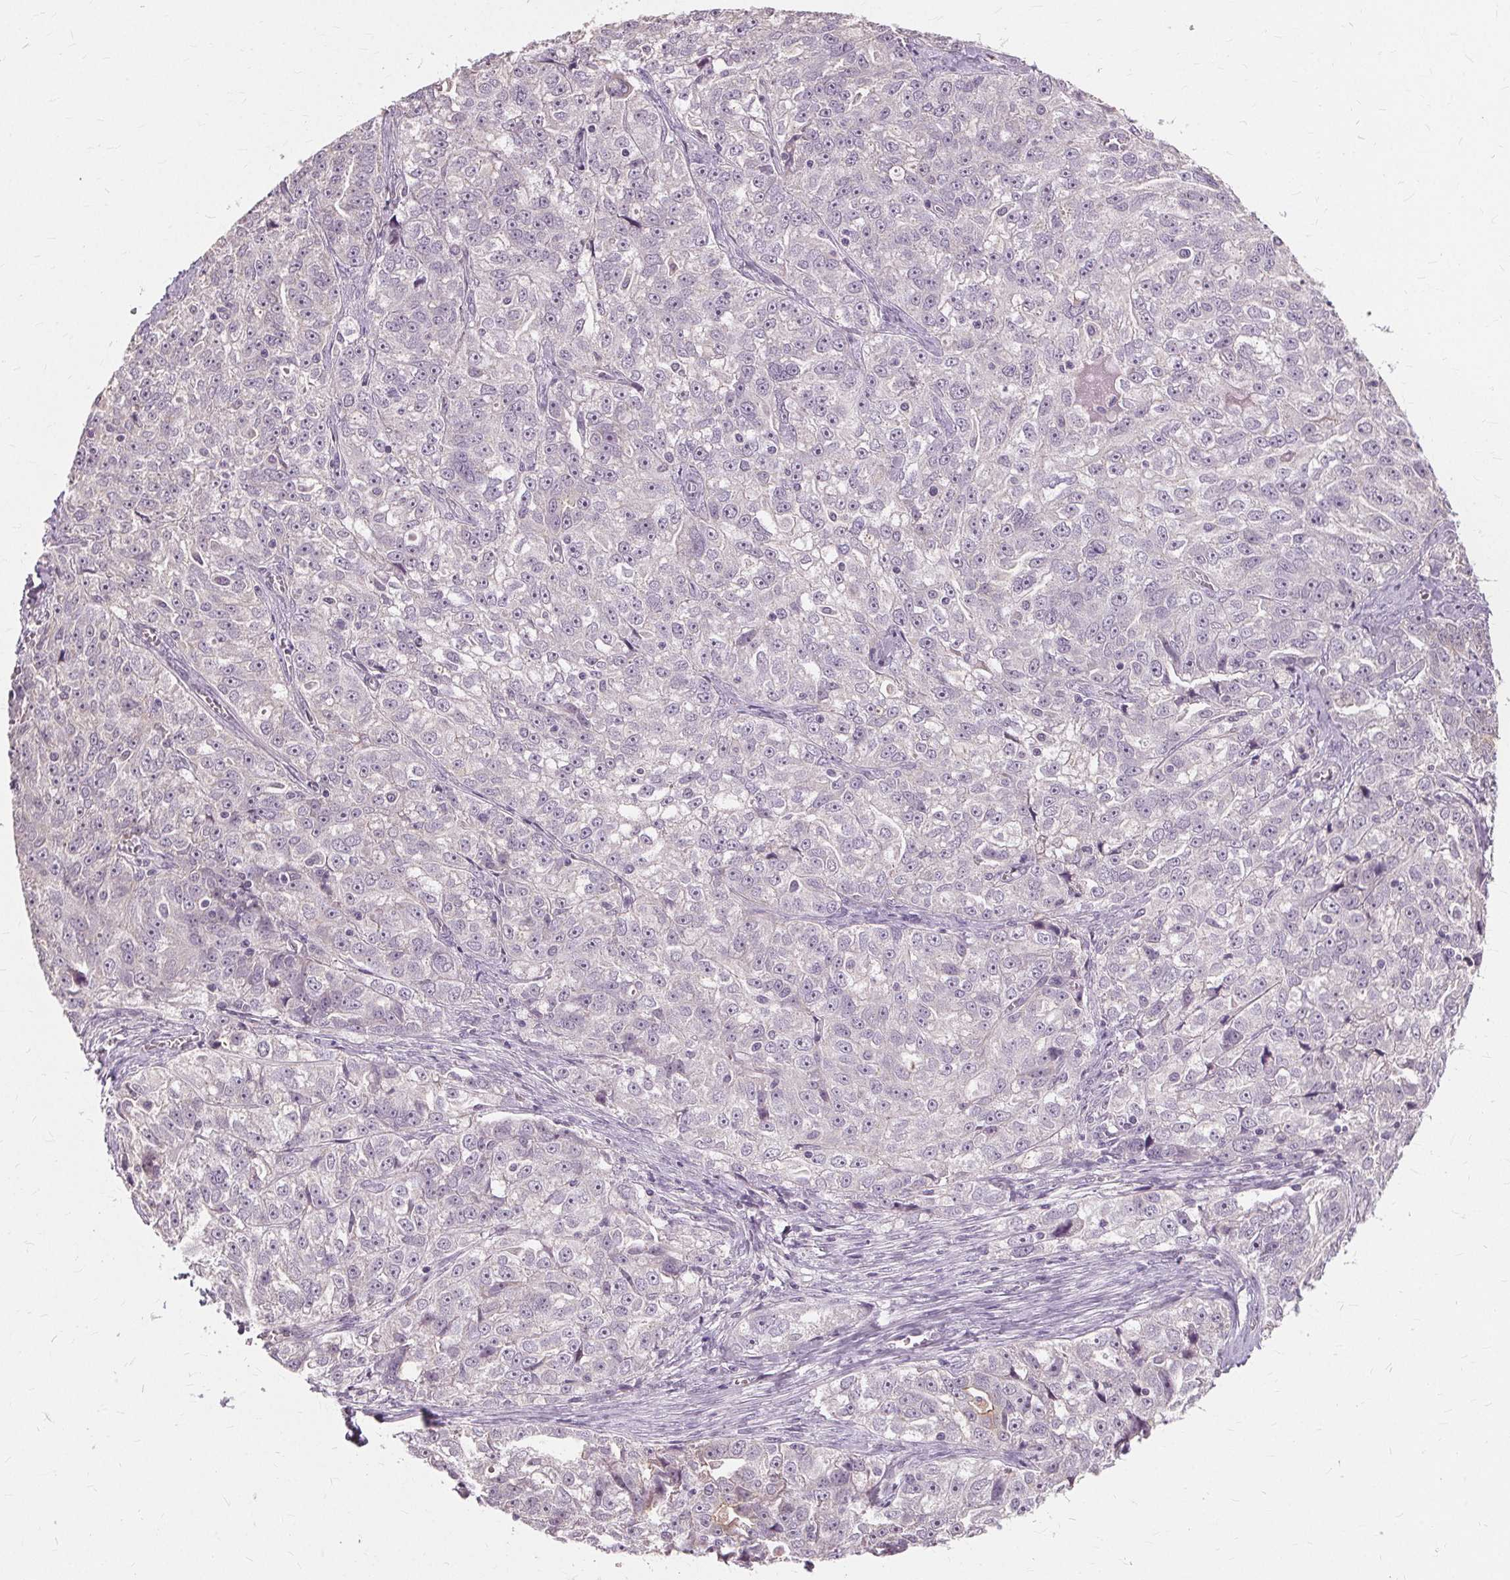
{"staining": {"intensity": "negative", "quantity": "none", "location": "none"}, "tissue": "ovarian cancer", "cell_type": "Tumor cells", "image_type": "cancer", "snomed": [{"axis": "morphology", "description": "Cystadenocarcinoma, serous, NOS"}, {"axis": "topography", "description": "Ovary"}], "caption": "Tumor cells show no significant expression in ovarian serous cystadenocarcinoma. (DAB (3,3'-diaminobenzidine) IHC with hematoxylin counter stain).", "gene": "SIGLEC6", "patient": {"sex": "female", "age": 51}}